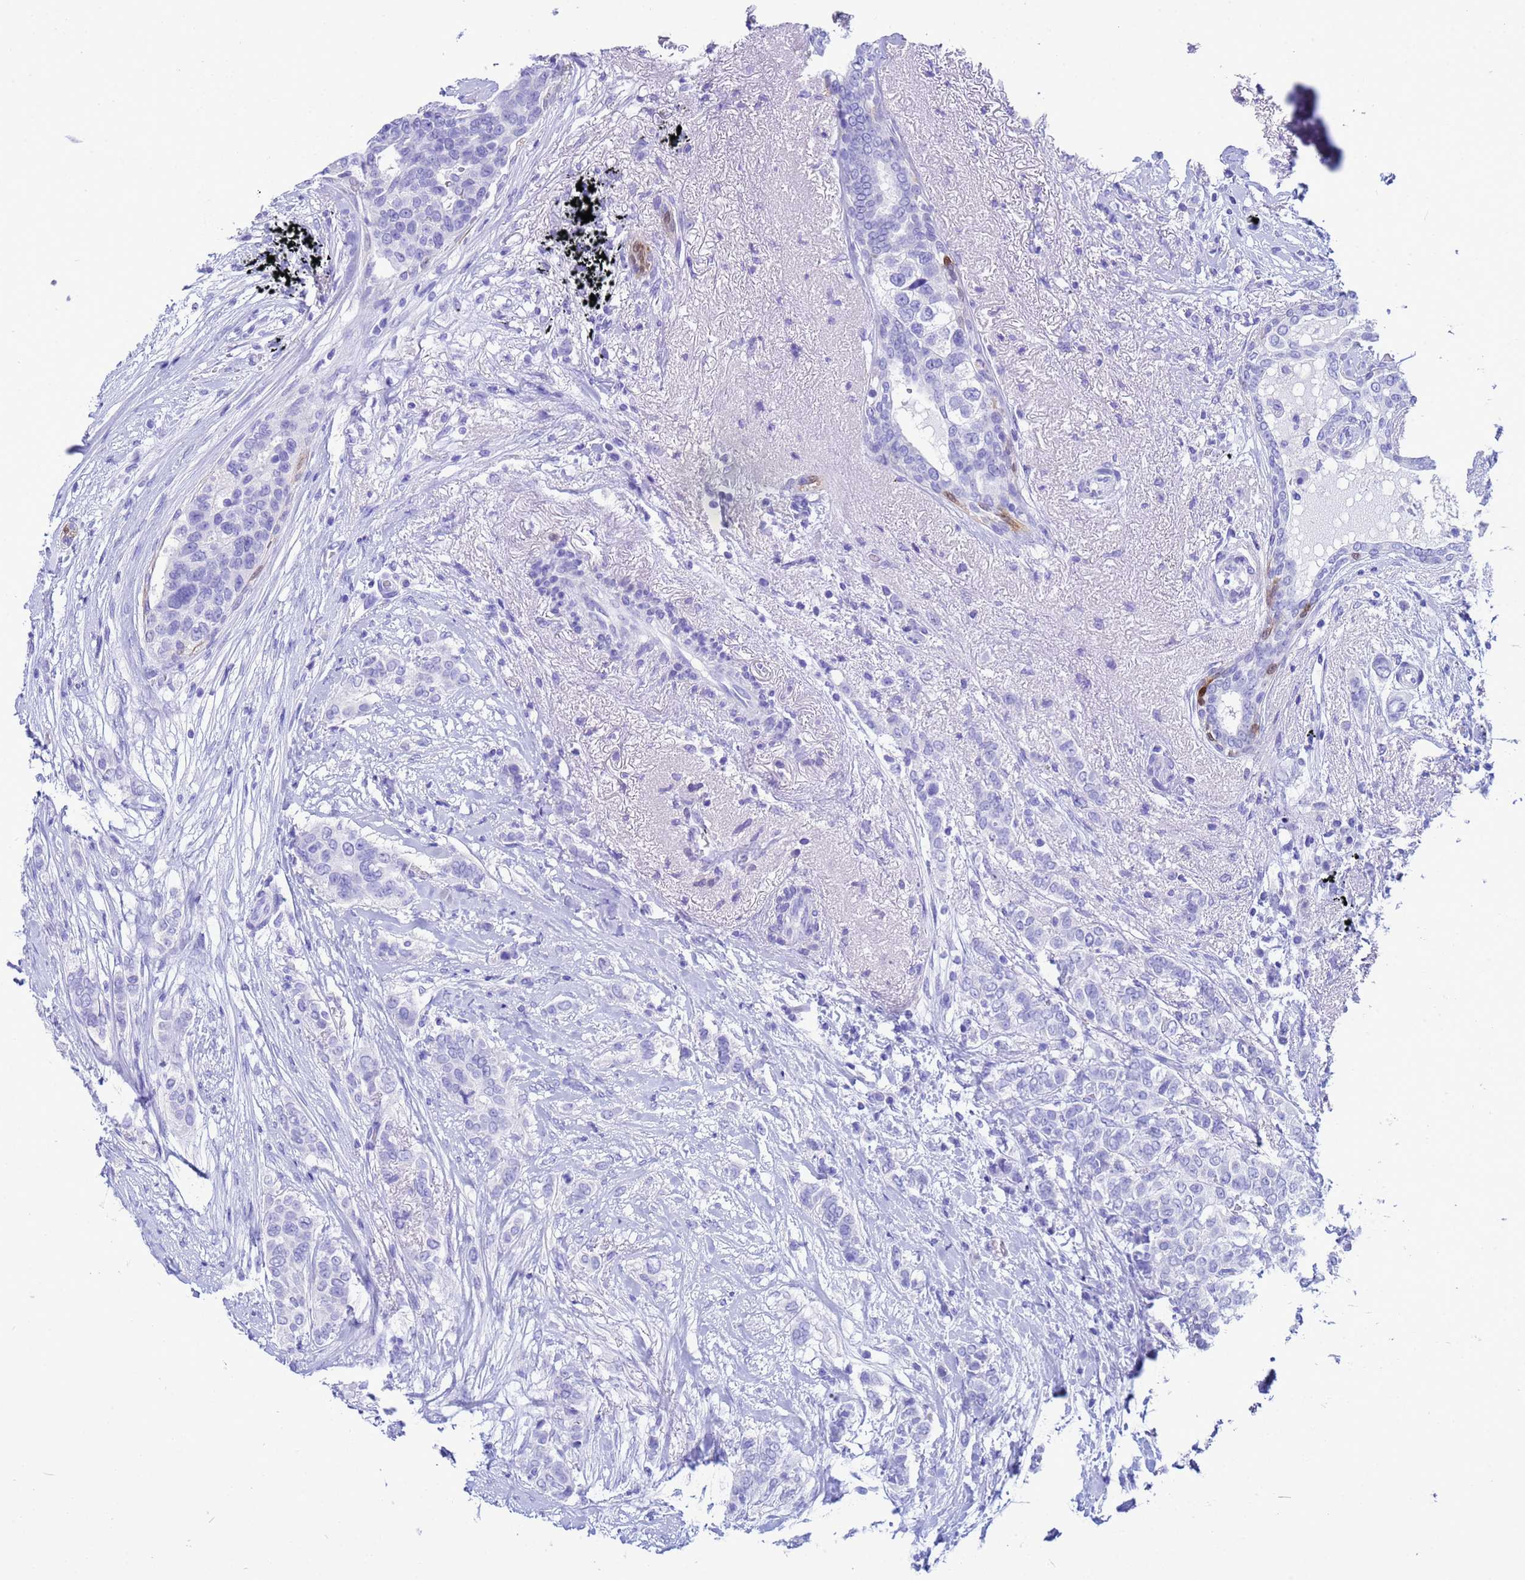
{"staining": {"intensity": "weak", "quantity": "<25%", "location": "nuclear"}, "tissue": "breast cancer", "cell_type": "Tumor cells", "image_type": "cancer", "snomed": [{"axis": "morphology", "description": "Lobular carcinoma"}, {"axis": "topography", "description": "Breast"}], "caption": "Immunohistochemistry histopathology image of neoplastic tissue: breast cancer stained with DAB (3,3'-diaminobenzidine) exhibits no significant protein positivity in tumor cells.", "gene": "AKR1C2", "patient": {"sex": "female", "age": 51}}